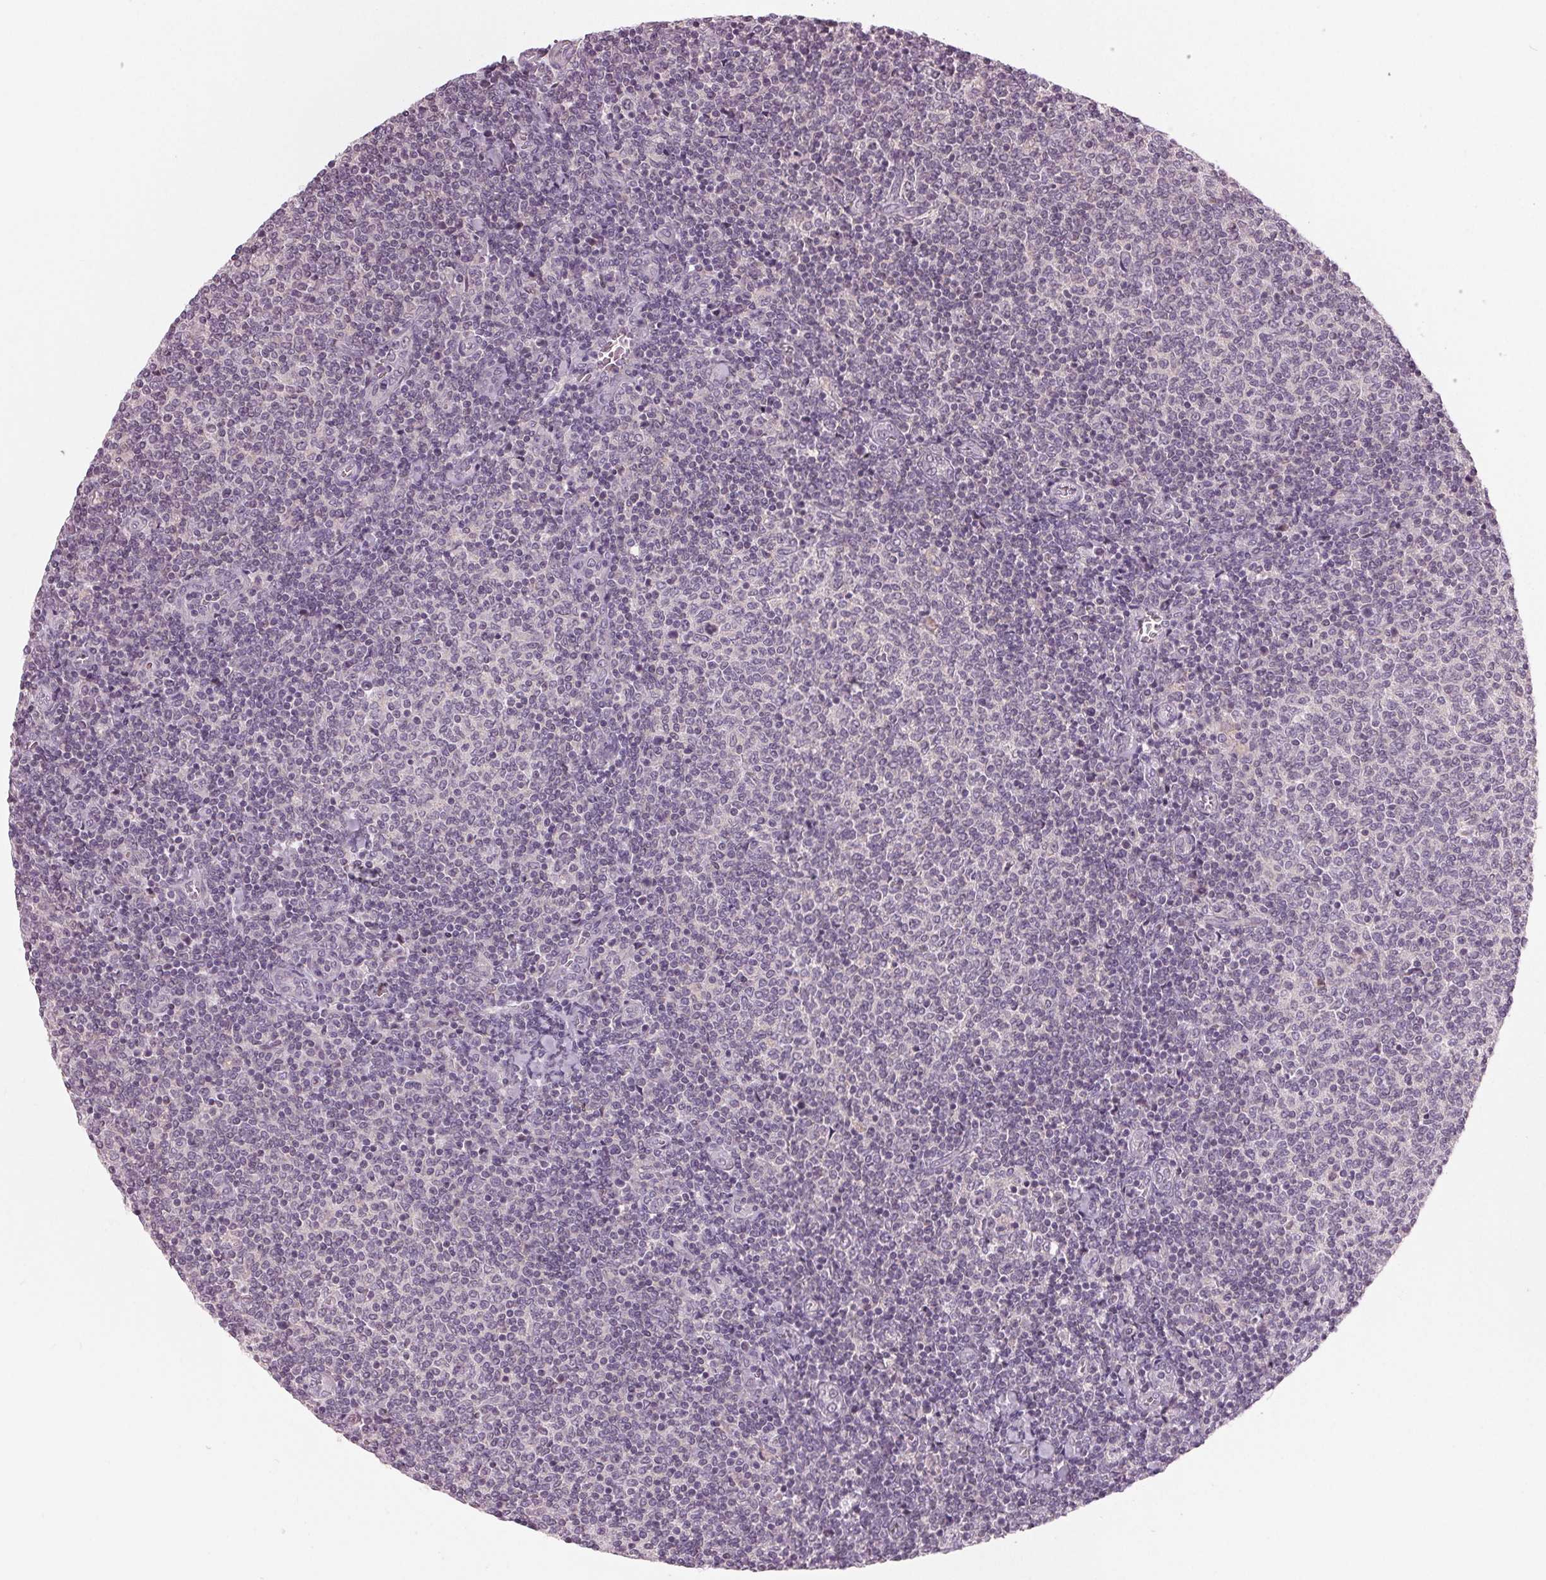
{"staining": {"intensity": "negative", "quantity": "none", "location": "none"}, "tissue": "lymphoma", "cell_type": "Tumor cells", "image_type": "cancer", "snomed": [{"axis": "morphology", "description": "Malignant lymphoma, non-Hodgkin's type, Low grade"}, {"axis": "topography", "description": "Lymph node"}], "caption": "Low-grade malignant lymphoma, non-Hodgkin's type was stained to show a protein in brown. There is no significant positivity in tumor cells. The staining was performed using DAB (3,3'-diaminobenzidine) to visualize the protein expression in brown, while the nuclei were stained in blue with hematoxylin (Magnification: 20x).", "gene": "ZNF605", "patient": {"sex": "male", "age": 52}}